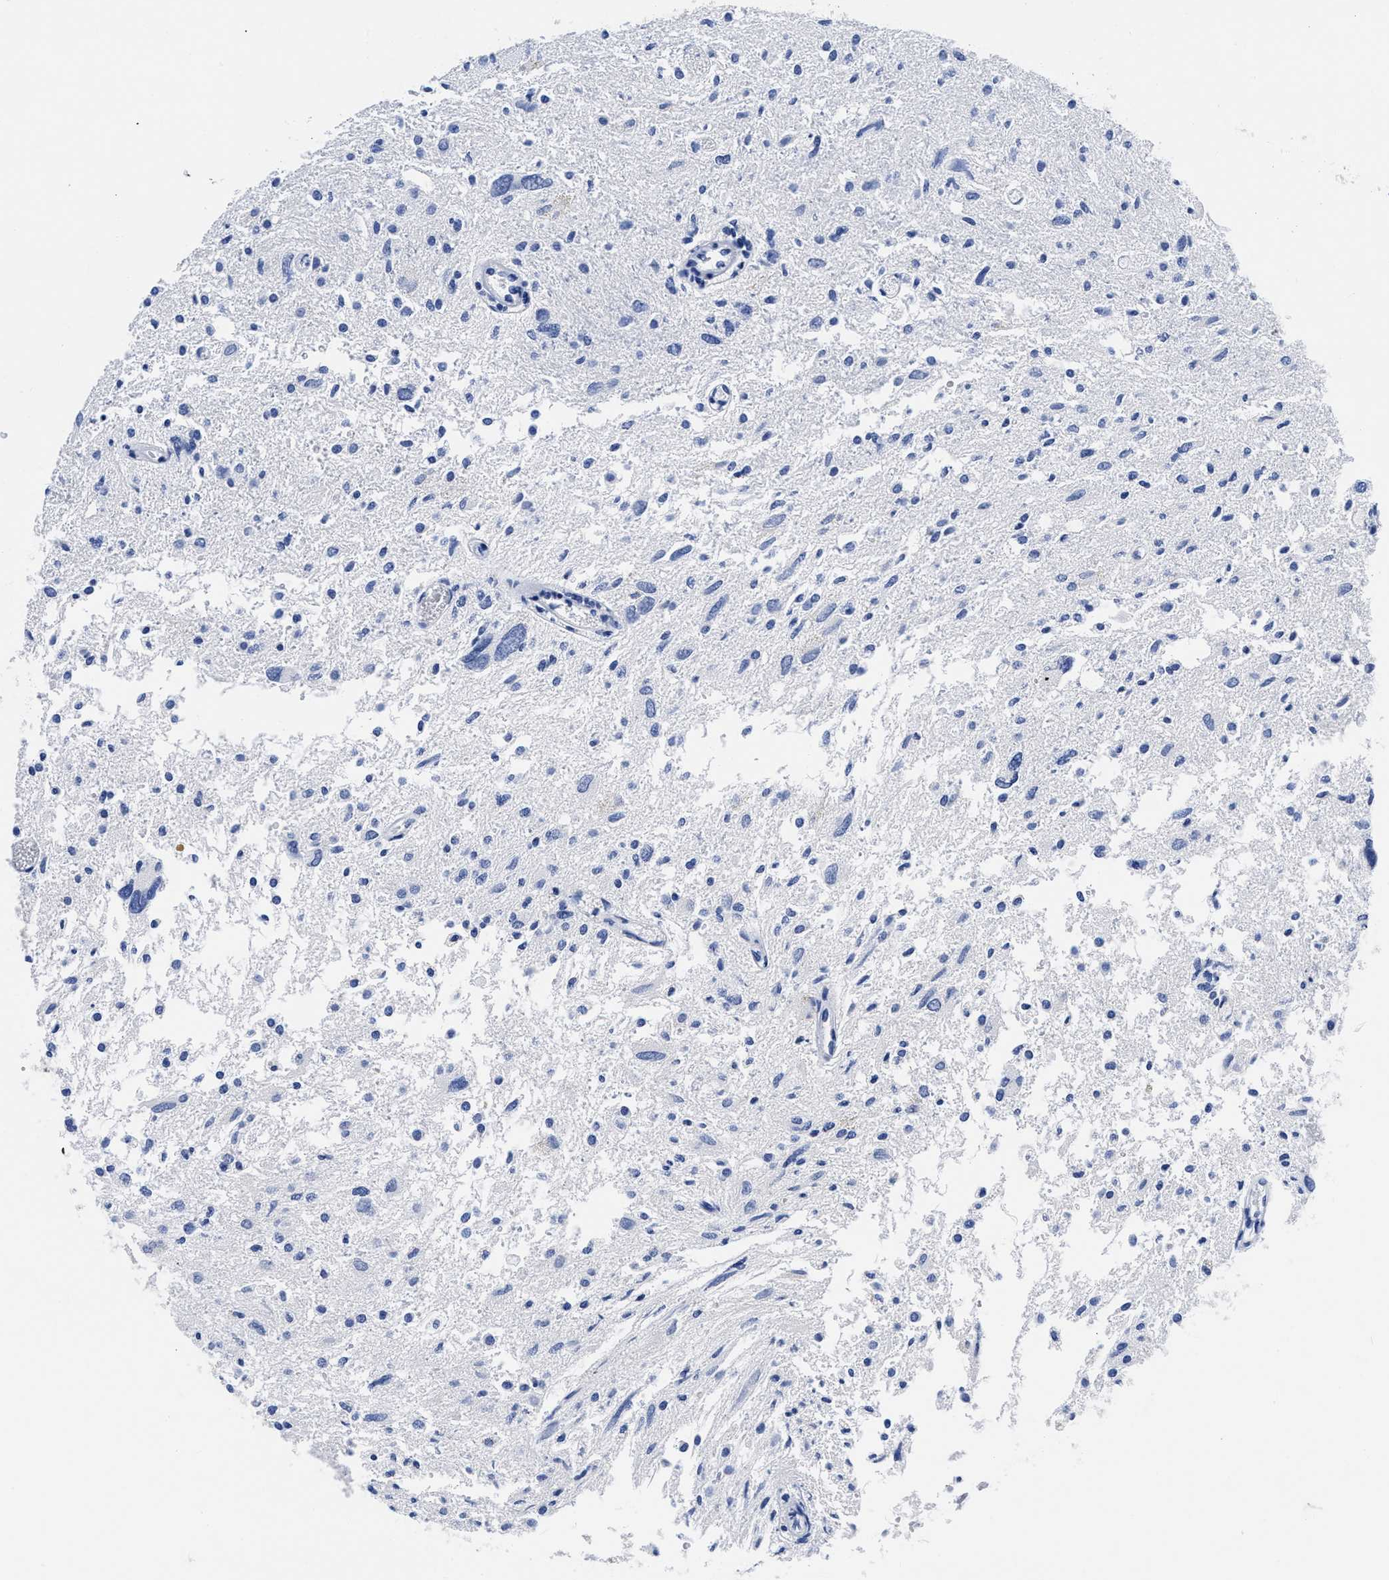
{"staining": {"intensity": "negative", "quantity": "none", "location": "none"}, "tissue": "glioma", "cell_type": "Tumor cells", "image_type": "cancer", "snomed": [{"axis": "morphology", "description": "Glioma, malignant, High grade"}, {"axis": "topography", "description": "Brain"}], "caption": "There is no significant staining in tumor cells of malignant glioma (high-grade). The staining is performed using DAB brown chromogen with nuclei counter-stained in using hematoxylin.", "gene": "RBKS", "patient": {"sex": "female", "age": 59}}